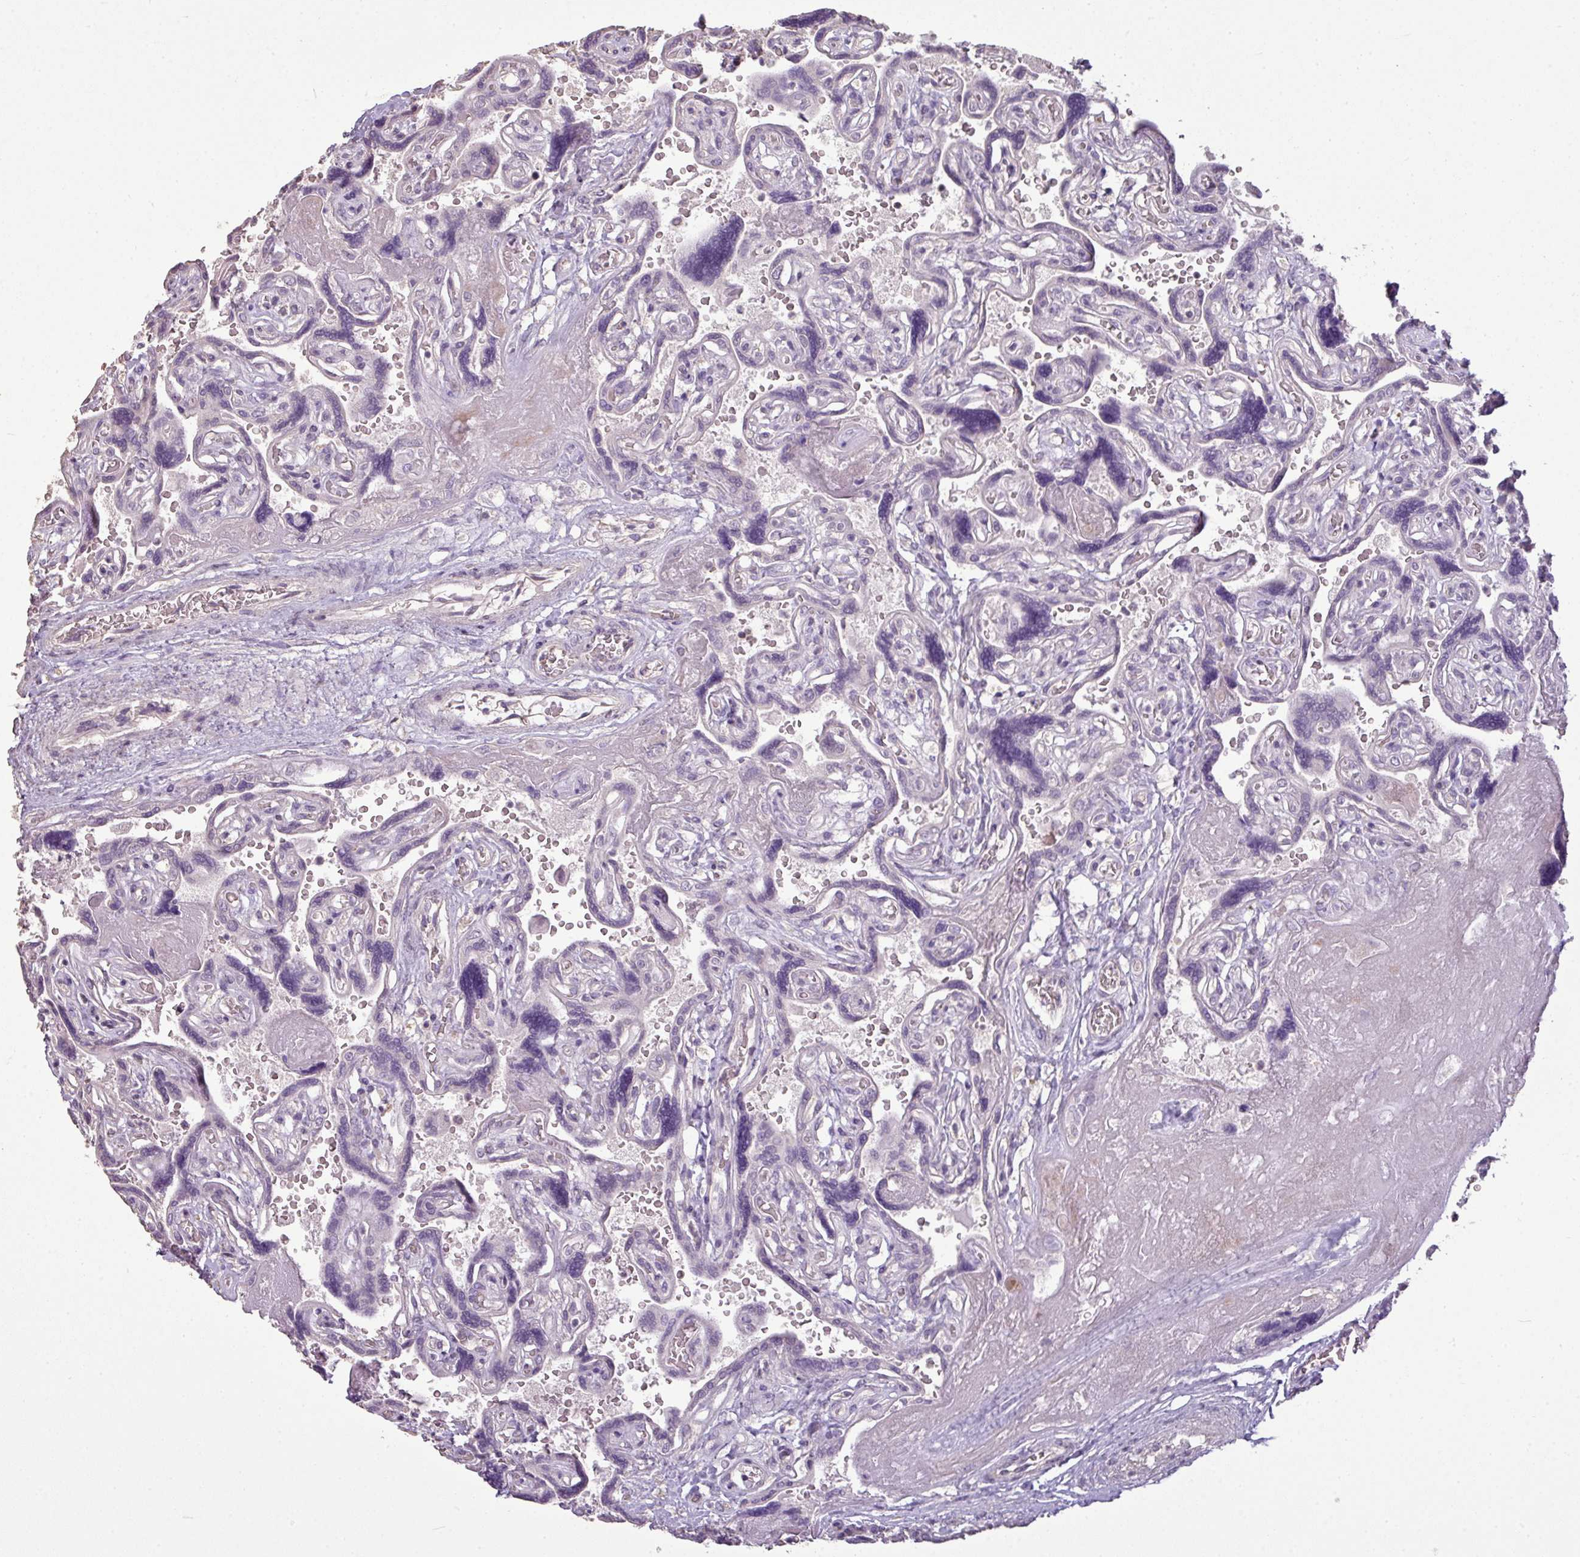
{"staining": {"intensity": "negative", "quantity": "none", "location": "none"}, "tissue": "placenta", "cell_type": "Decidual cells", "image_type": "normal", "snomed": [{"axis": "morphology", "description": "Normal tissue, NOS"}, {"axis": "topography", "description": "Placenta"}], "caption": "IHC of benign human placenta demonstrates no positivity in decidual cells. Nuclei are stained in blue.", "gene": "LY9", "patient": {"sex": "female", "age": 32}}